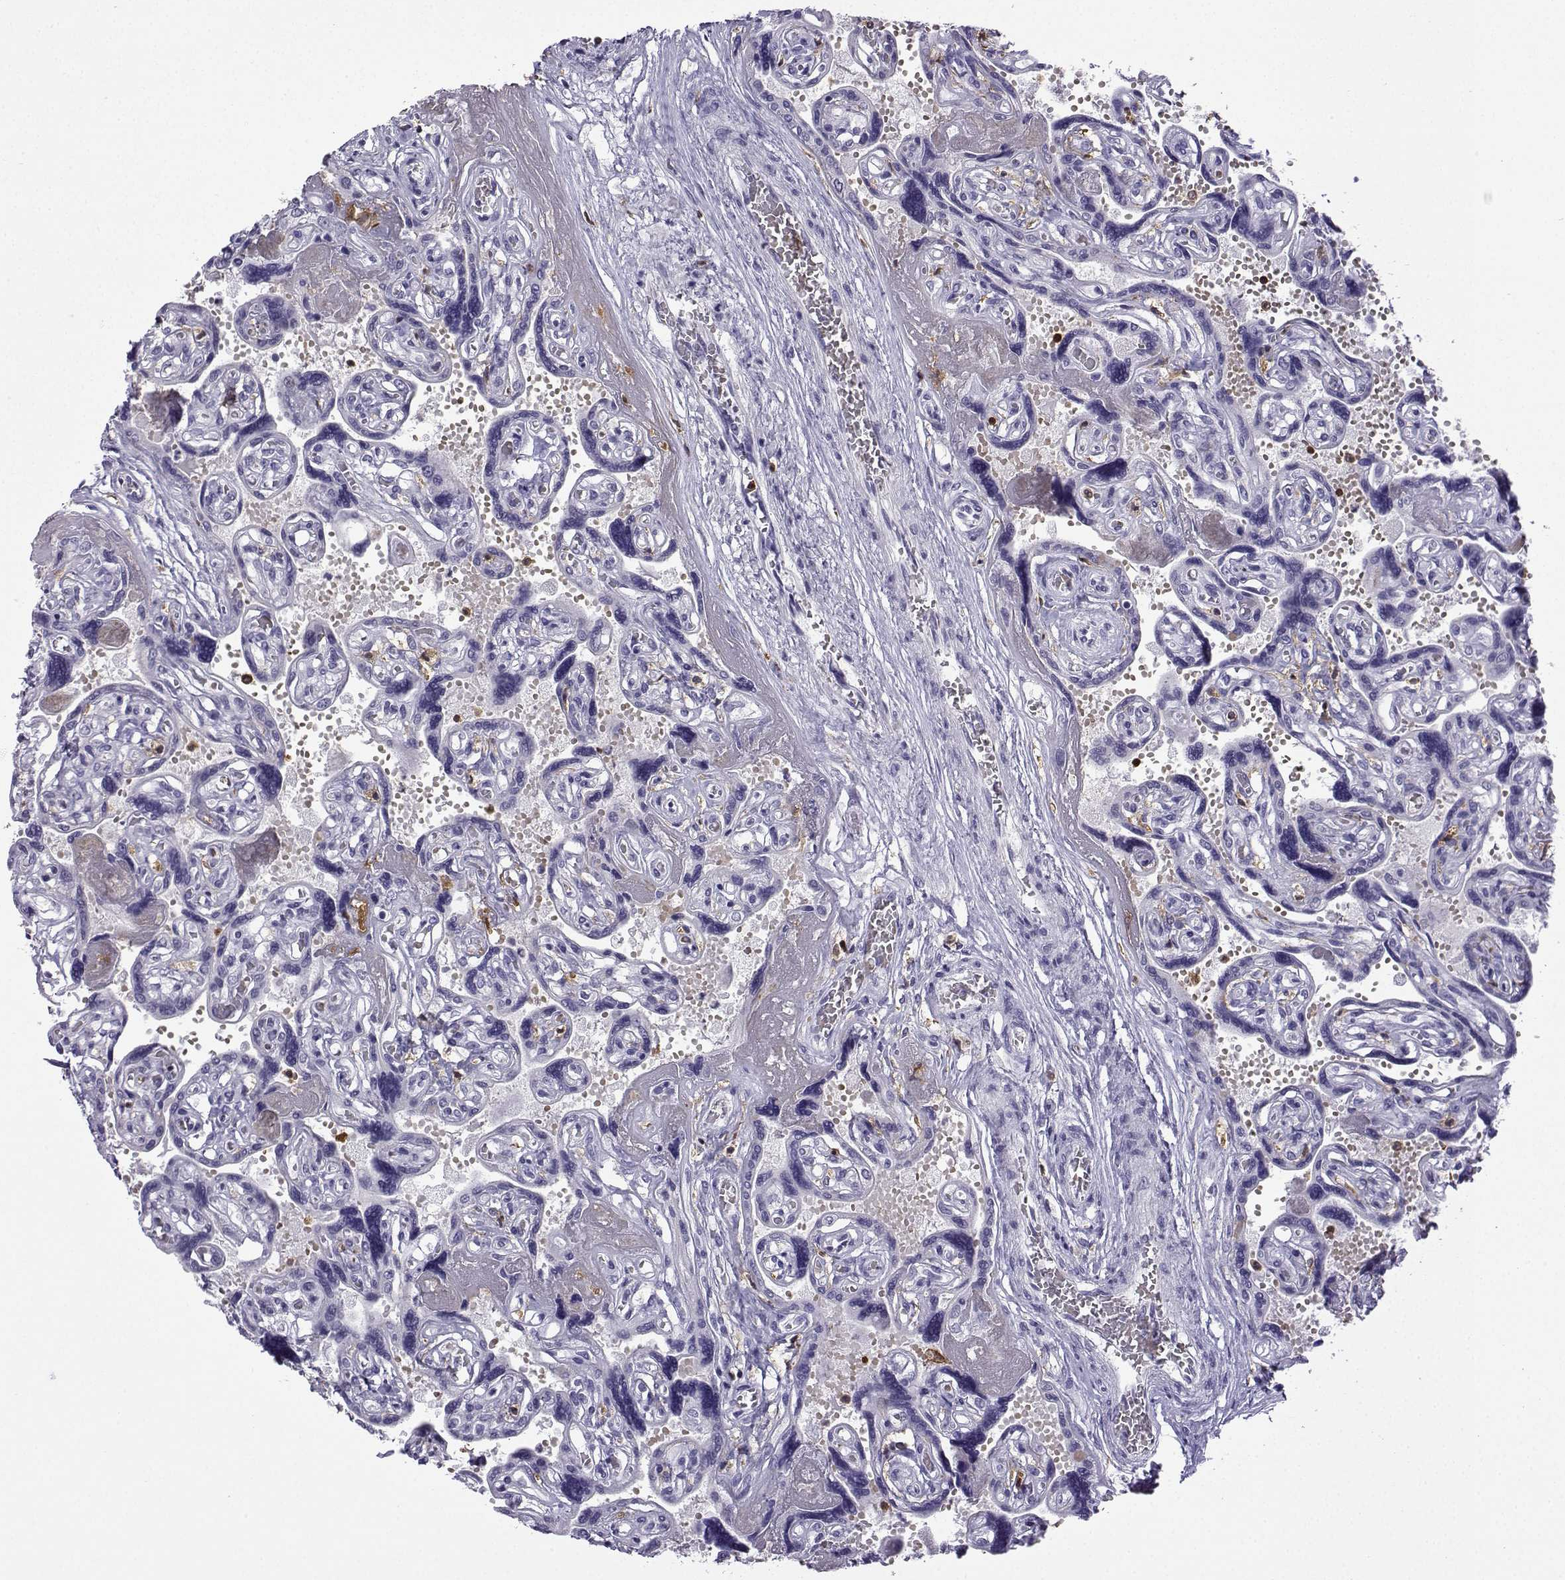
{"staining": {"intensity": "negative", "quantity": "none", "location": "none"}, "tissue": "placenta", "cell_type": "Decidual cells", "image_type": "normal", "snomed": [{"axis": "morphology", "description": "Normal tissue, NOS"}, {"axis": "topography", "description": "Placenta"}], "caption": "Immunohistochemistry (IHC) image of benign placenta stained for a protein (brown), which shows no expression in decidual cells.", "gene": "DOCK10", "patient": {"sex": "female", "age": 32}}